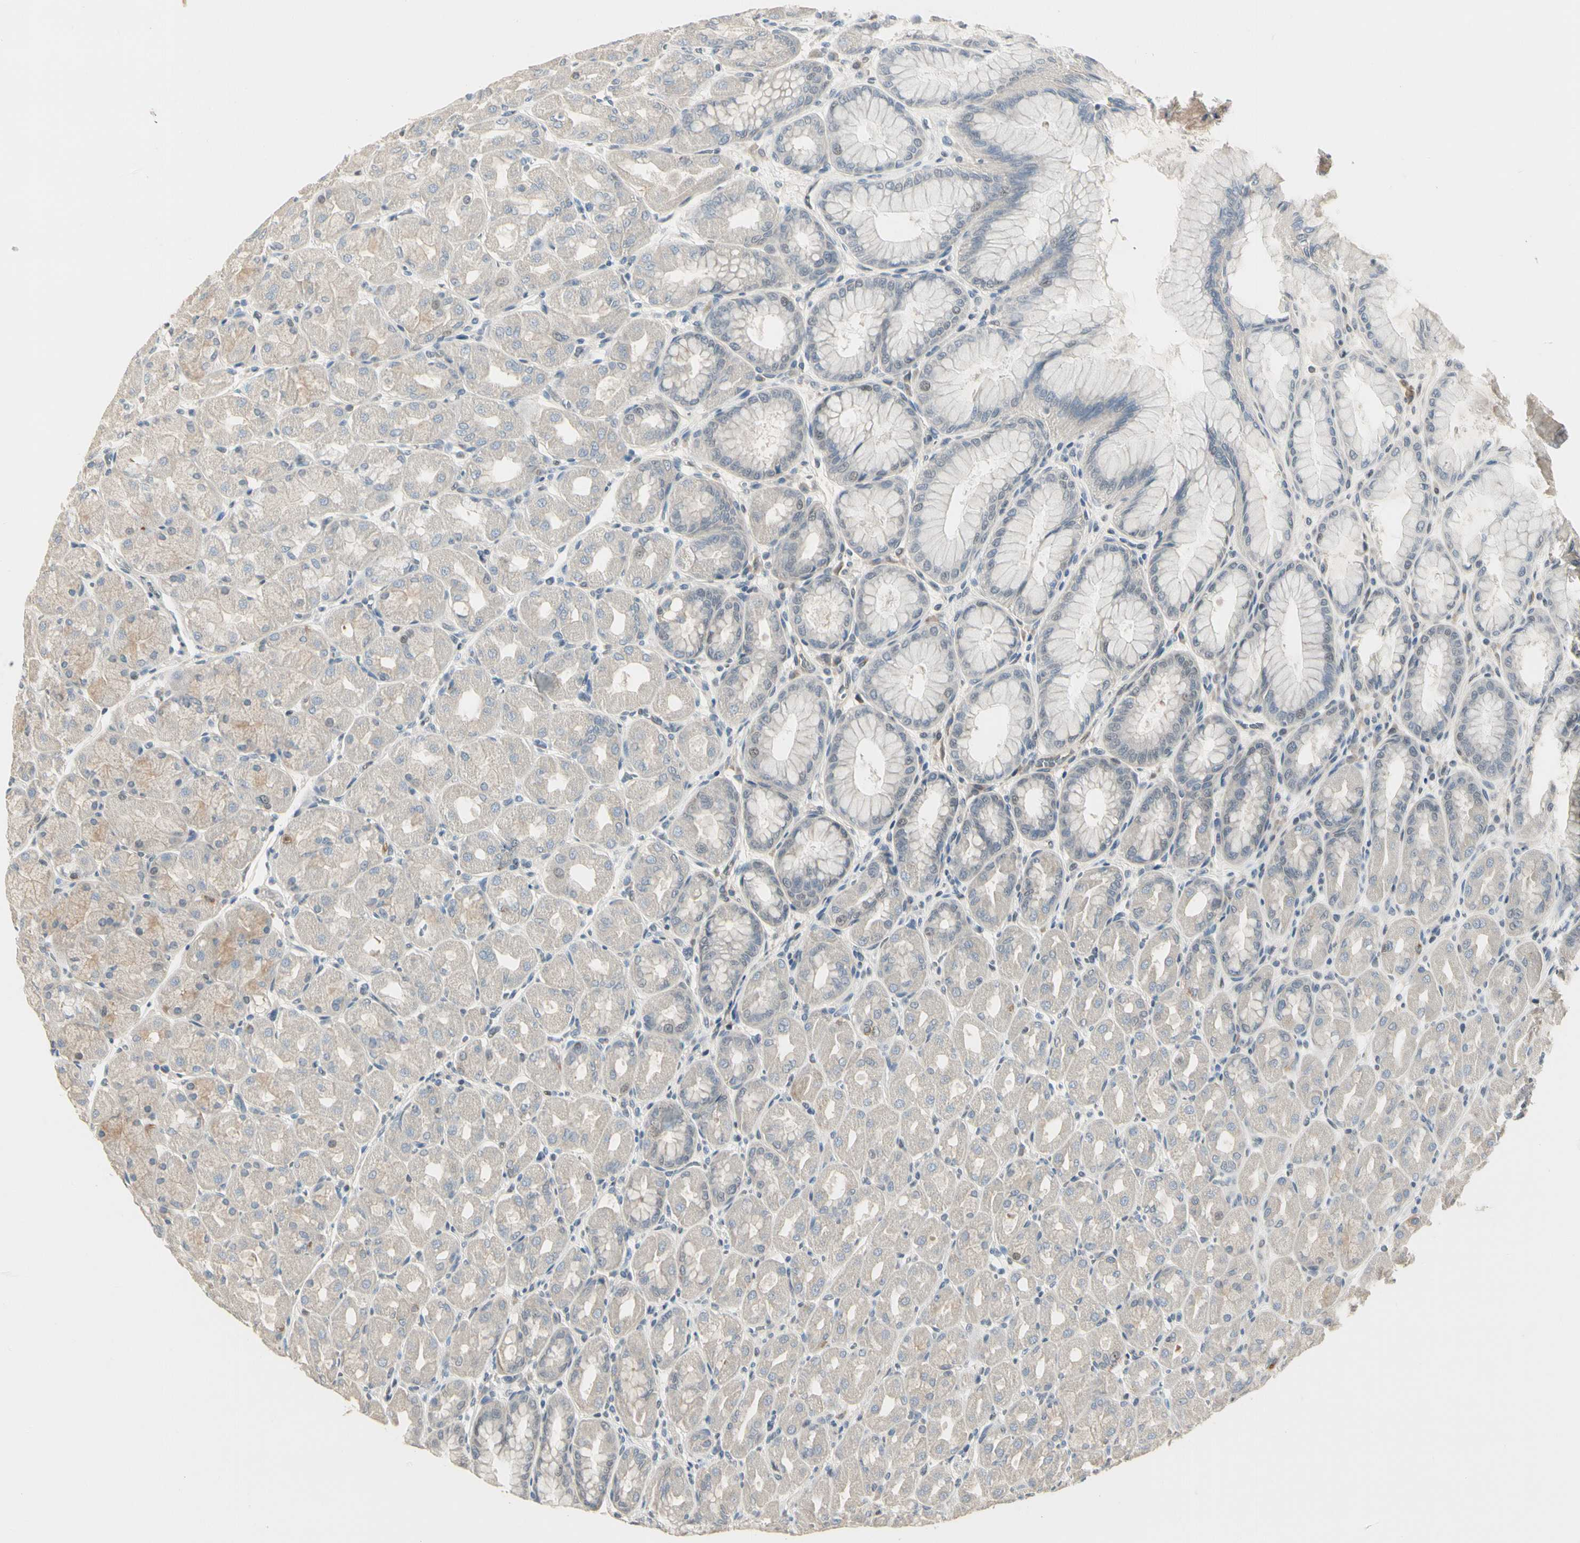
{"staining": {"intensity": "weak", "quantity": "<25%", "location": "cytoplasmic/membranous"}, "tissue": "stomach", "cell_type": "Glandular cells", "image_type": "normal", "snomed": [{"axis": "morphology", "description": "Normal tissue, NOS"}, {"axis": "topography", "description": "Stomach, upper"}], "caption": "This histopathology image is of unremarkable stomach stained with immunohistochemistry (IHC) to label a protein in brown with the nuclei are counter-stained blue. There is no expression in glandular cells.", "gene": "GREM1", "patient": {"sex": "female", "age": 56}}